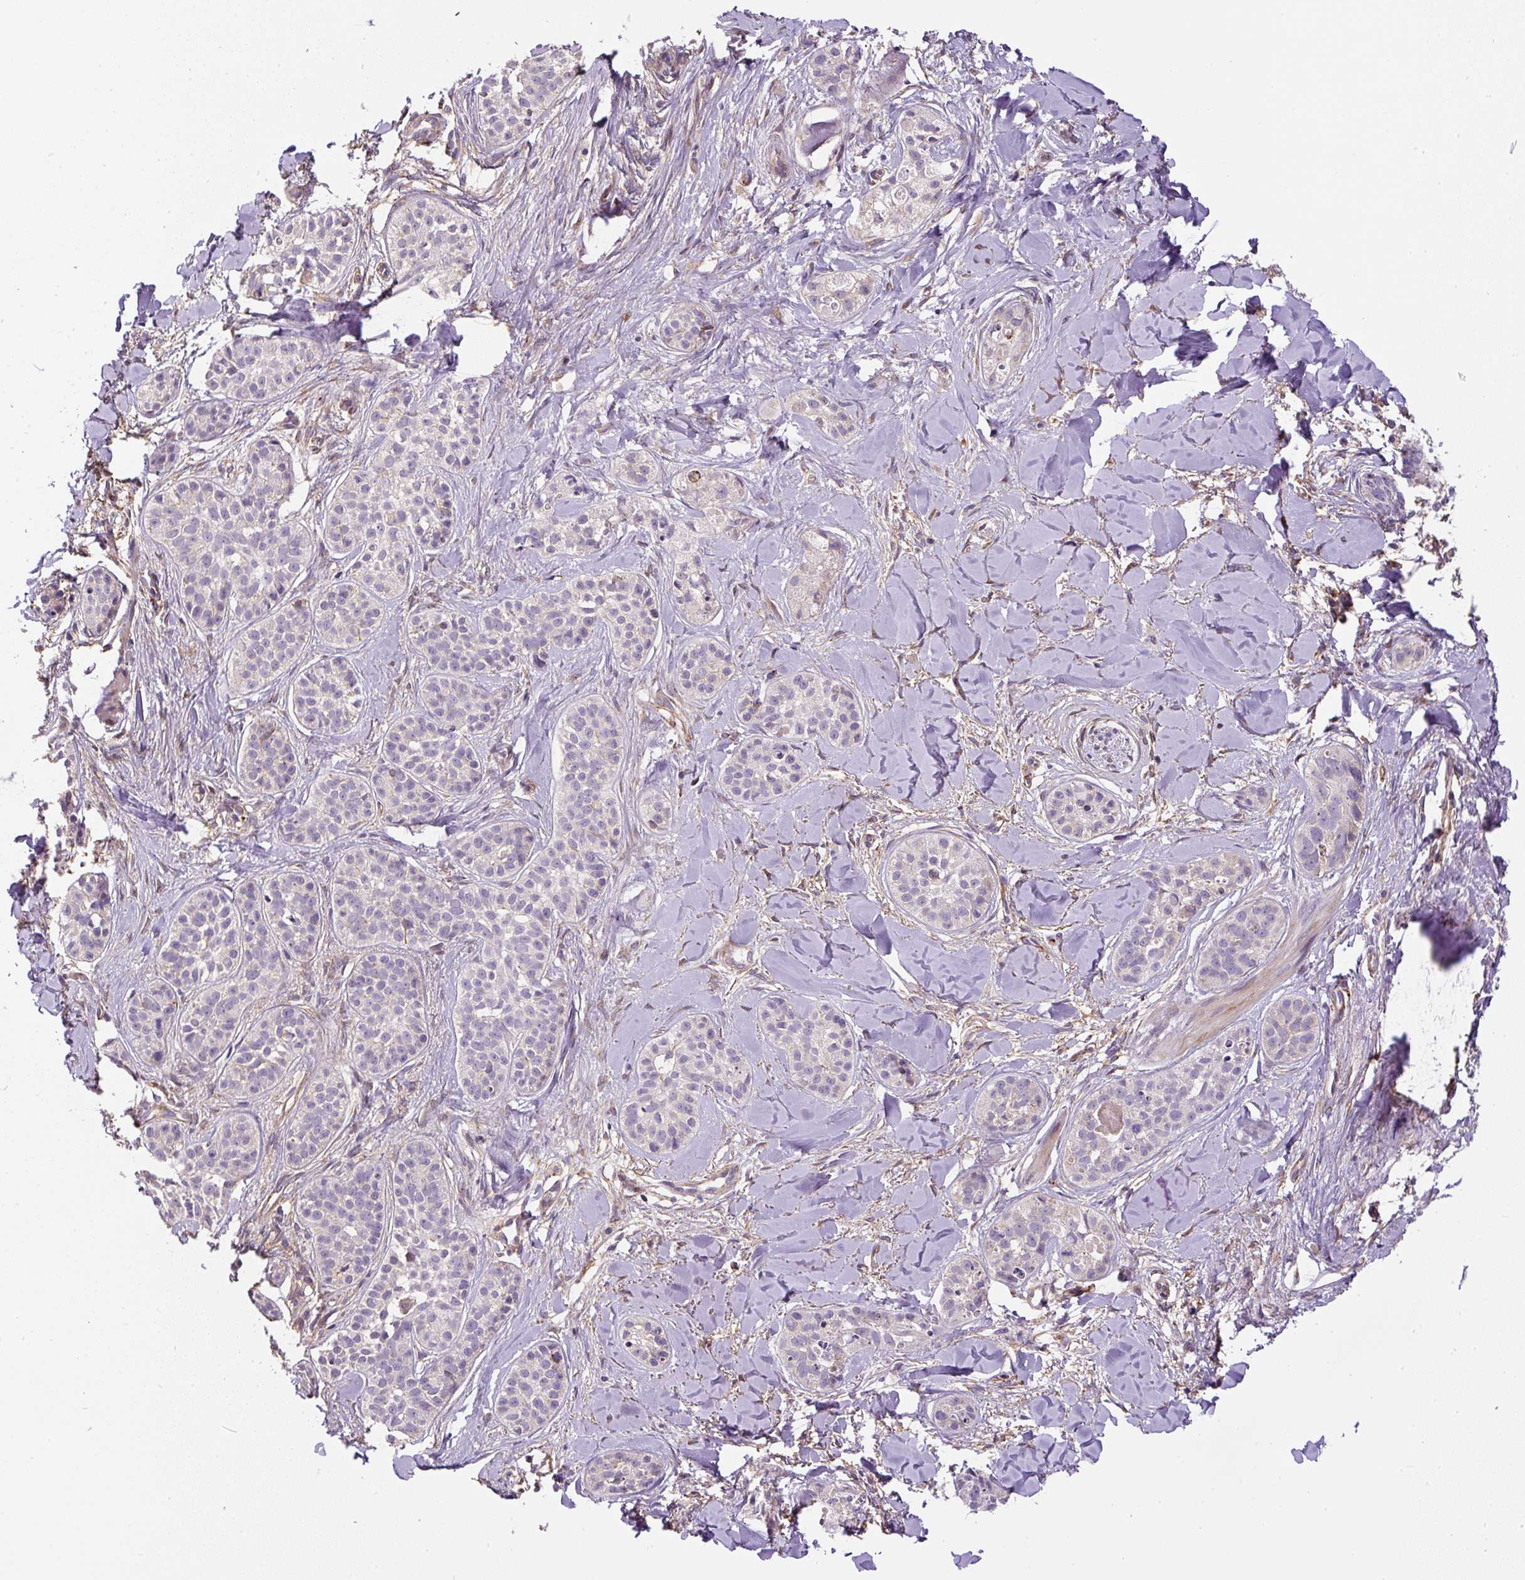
{"staining": {"intensity": "negative", "quantity": "none", "location": "none"}, "tissue": "skin cancer", "cell_type": "Tumor cells", "image_type": "cancer", "snomed": [{"axis": "morphology", "description": "Basal cell carcinoma"}, {"axis": "topography", "description": "Skin"}], "caption": "Micrograph shows no significant protein staining in tumor cells of skin basal cell carcinoma.", "gene": "RNF170", "patient": {"sex": "male", "age": 52}}